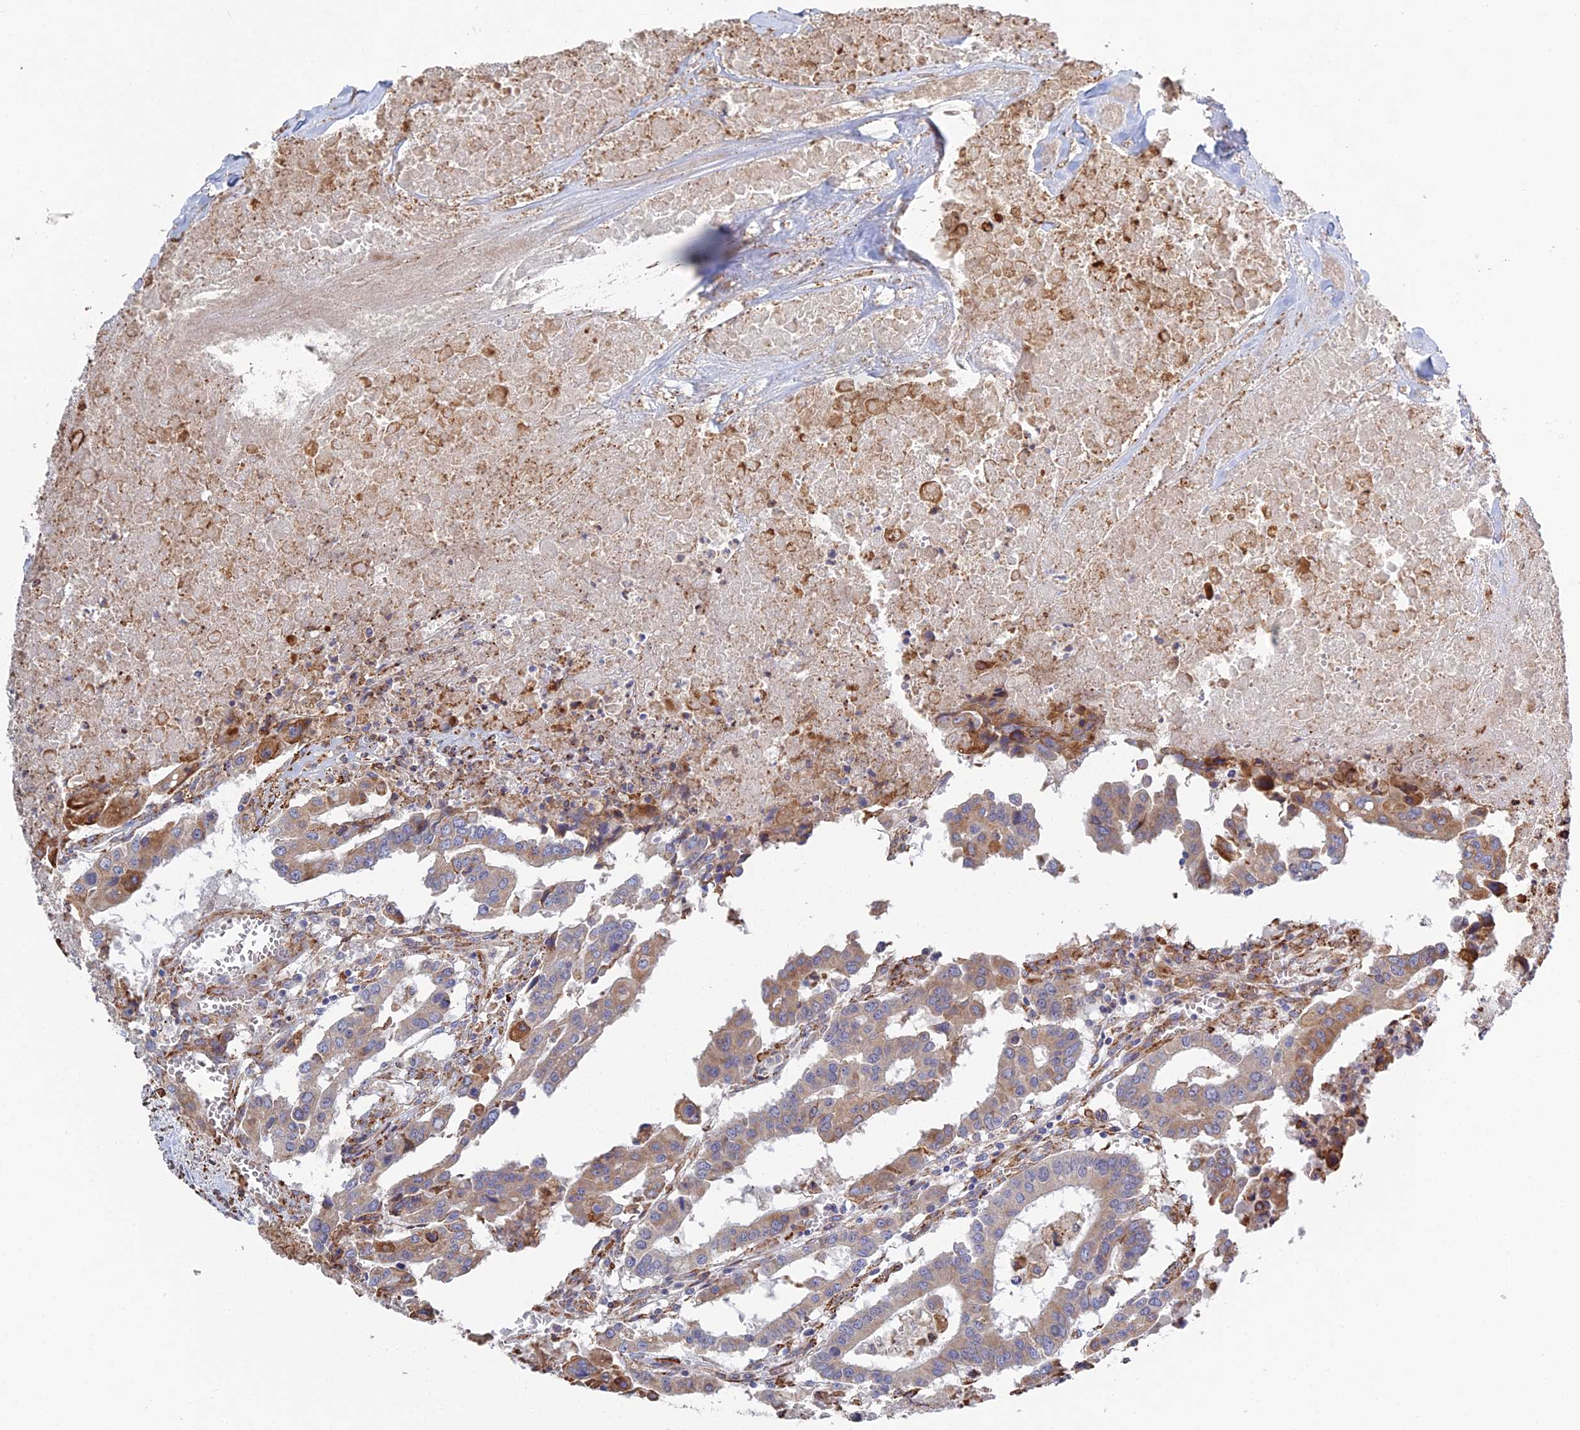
{"staining": {"intensity": "moderate", "quantity": "25%-75%", "location": "cytoplasmic/membranous"}, "tissue": "colorectal cancer", "cell_type": "Tumor cells", "image_type": "cancer", "snomed": [{"axis": "morphology", "description": "Adenocarcinoma, NOS"}, {"axis": "topography", "description": "Colon"}], "caption": "This is a micrograph of IHC staining of colorectal cancer (adenocarcinoma), which shows moderate expression in the cytoplasmic/membranous of tumor cells.", "gene": "TRAPPC6A", "patient": {"sex": "male", "age": 77}}